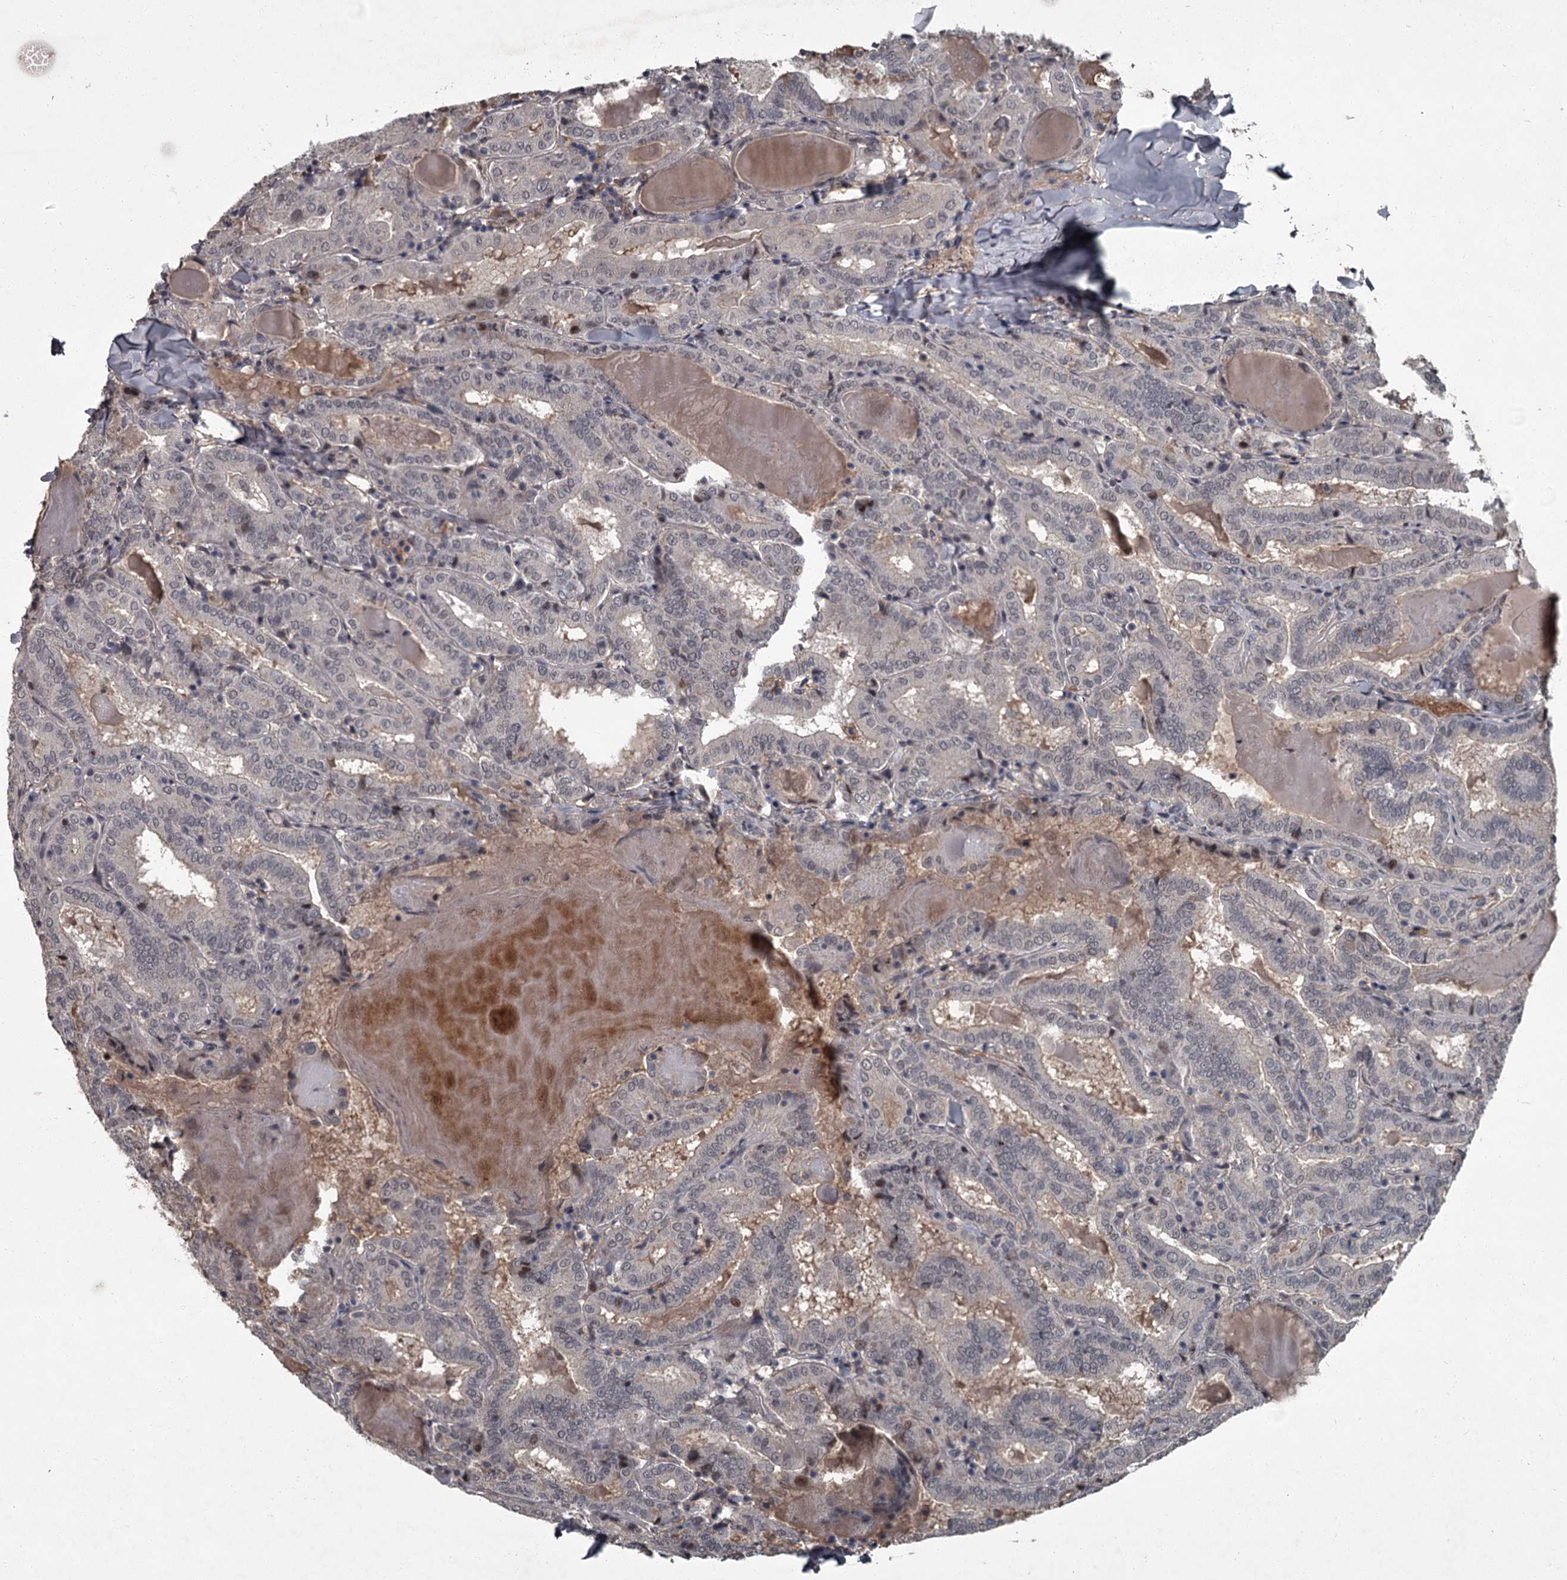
{"staining": {"intensity": "negative", "quantity": "none", "location": "none"}, "tissue": "thyroid cancer", "cell_type": "Tumor cells", "image_type": "cancer", "snomed": [{"axis": "morphology", "description": "Papillary adenocarcinoma, NOS"}, {"axis": "topography", "description": "Thyroid gland"}], "caption": "Immunohistochemical staining of thyroid cancer (papillary adenocarcinoma) displays no significant positivity in tumor cells.", "gene": "FLVCR2", "patient": {"sex": "female", "age": 72}}